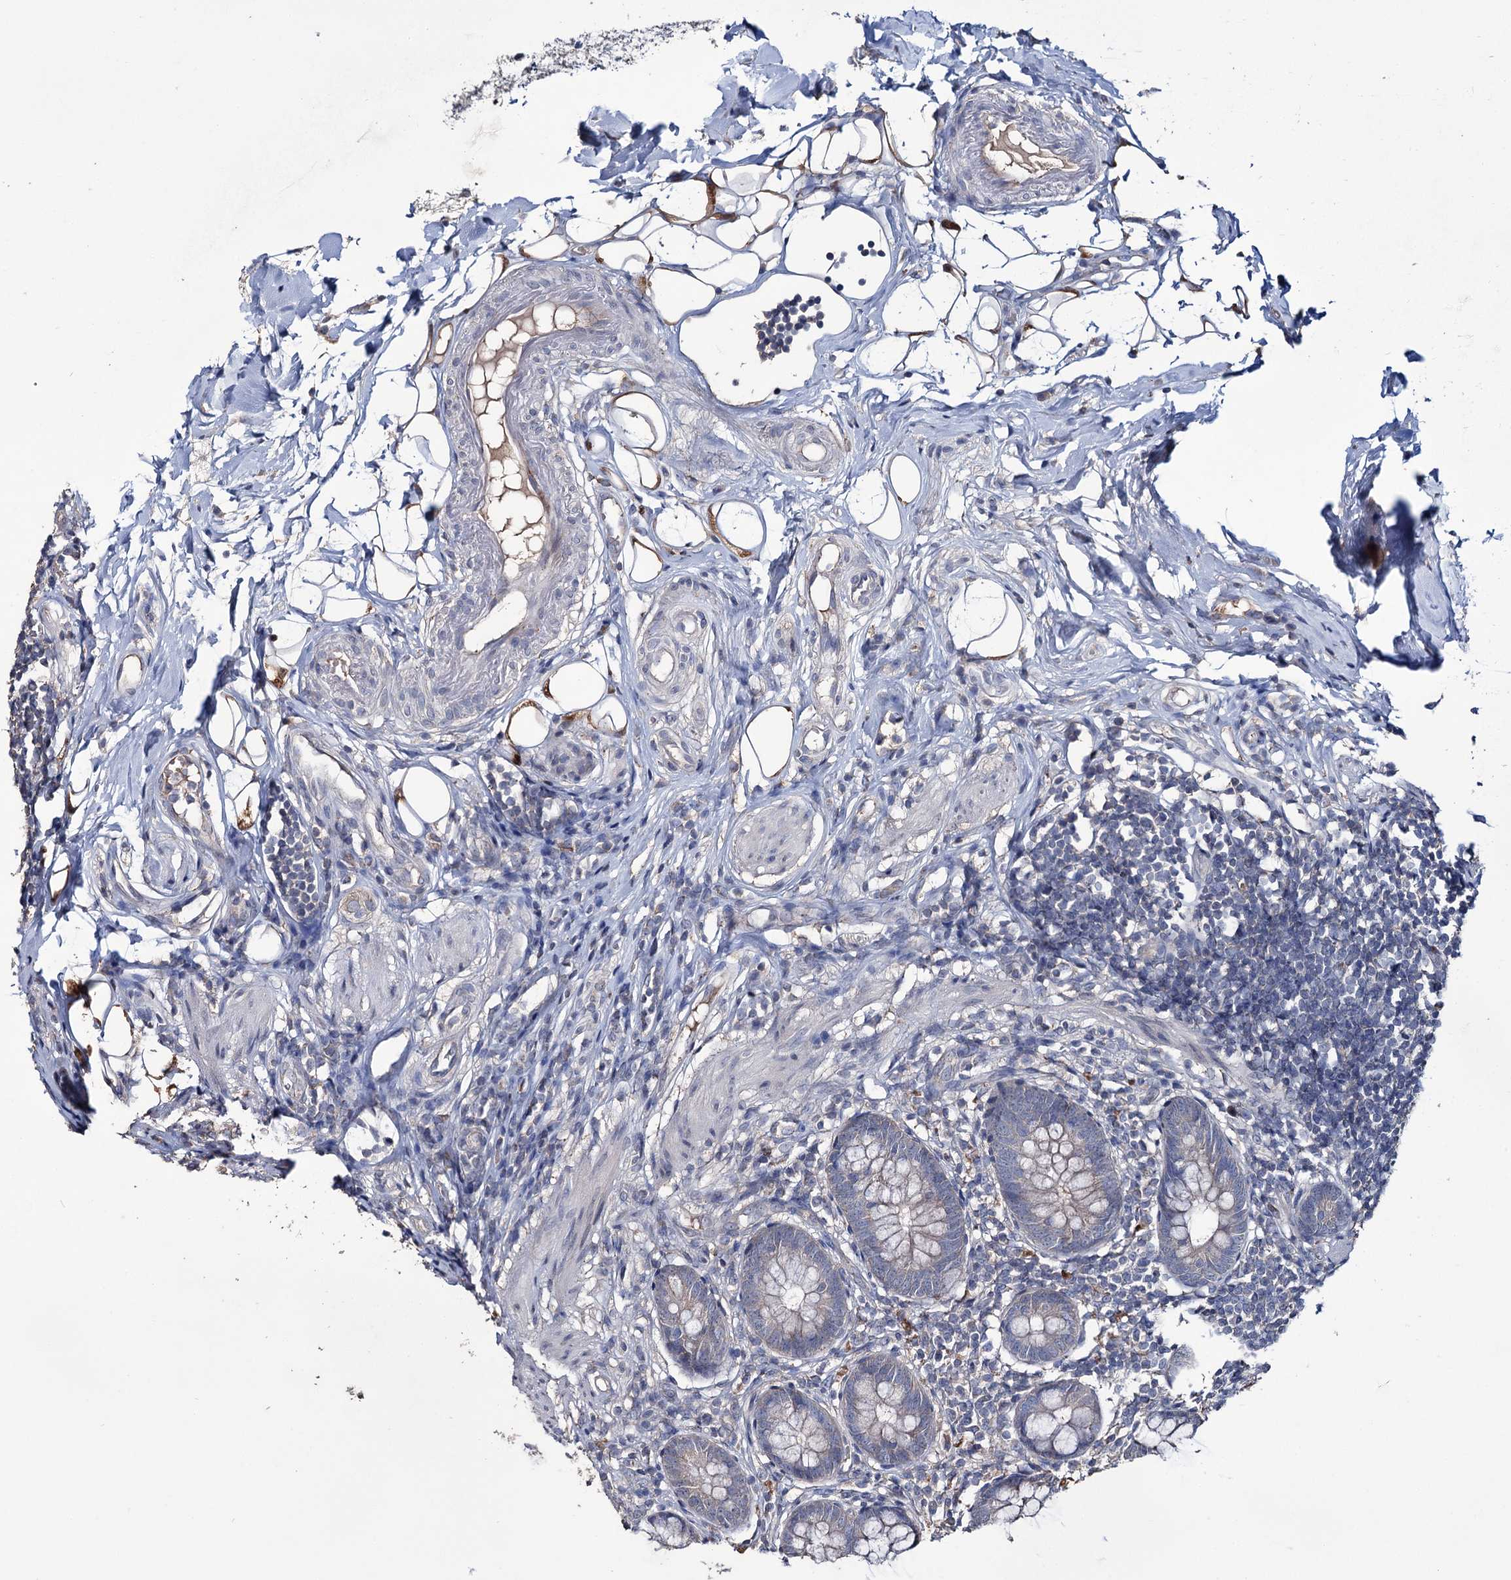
{"staining": {"intensity": "negative", "quantity": "none", "location": "none"}, "tissue": "appendix", "cell_type": "Glandular cells", "image_type": "normal", "snomed": [{"axis": "morphology", "description": "Normal tissue, NOS"}, {"axis": "topography", "description": "Appendix"}], "caption": "Appendix stained for a protein using immunohistochemistry (IHC) demonstrates no positivity glandular cells.", "gene": "EPB41L5", "patient": {"sex": "female", "age": 62}}